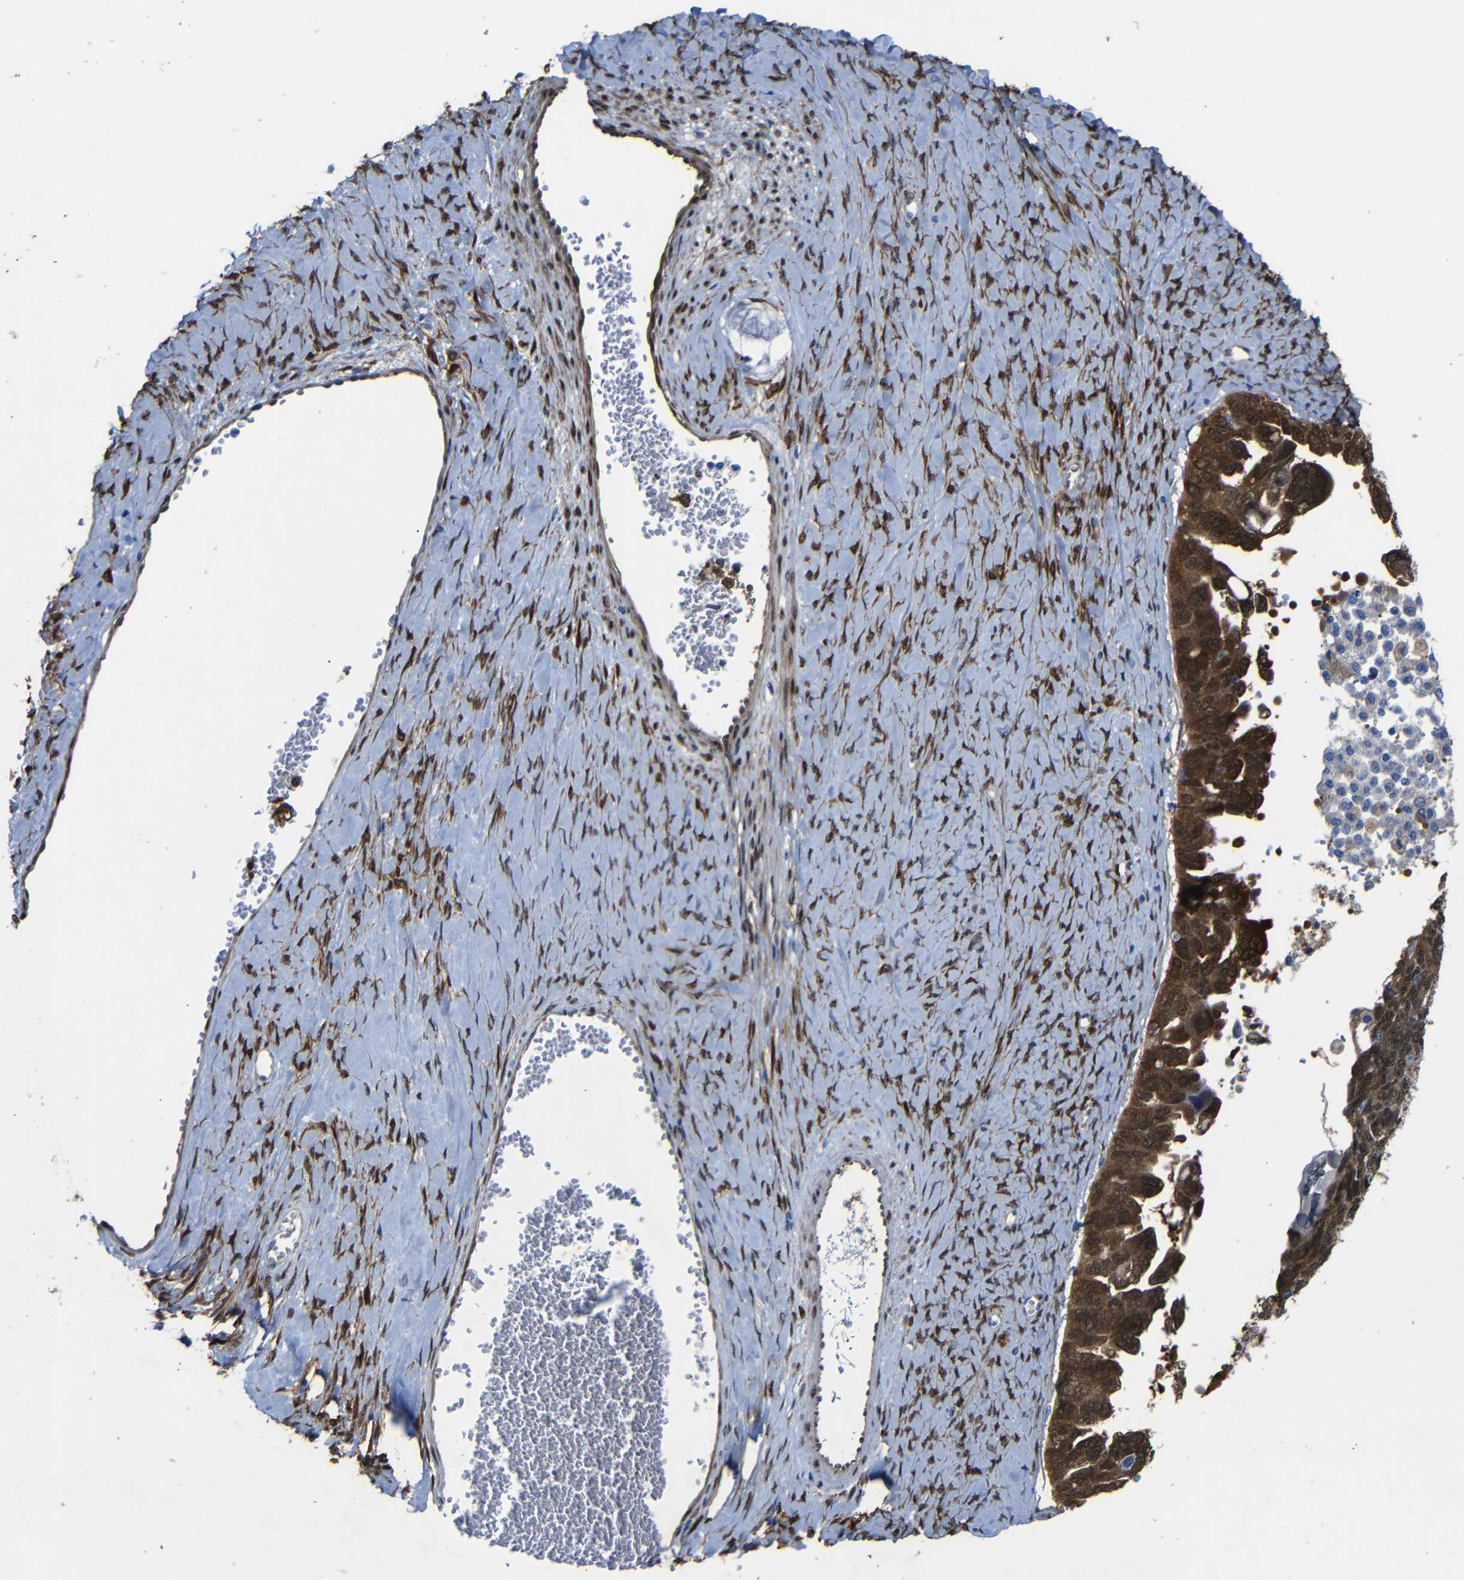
{"staining": {"intensity": "strong", "quantity": ">75%", "location": "cytoplasmic/membranous,nuclear"}, "tissue": "ovarian cancer", "cell_type": "Tumor cells", "image_type": "cancer", "snomed": [{"axis": "morphology", "description": "Cystadenocarcinoma, serous, NOS"}, {"axis": "topography", "description": "Ovary"}], "caption": "A micrograph of serous cystadenocarcinoma (ovarian) stained for a protein displays strong cytoplasmic/membranous and nuclear brown staining in tumor cells.", "gene": "YAP1", "patient": {"sex": "female", "age": 79}}